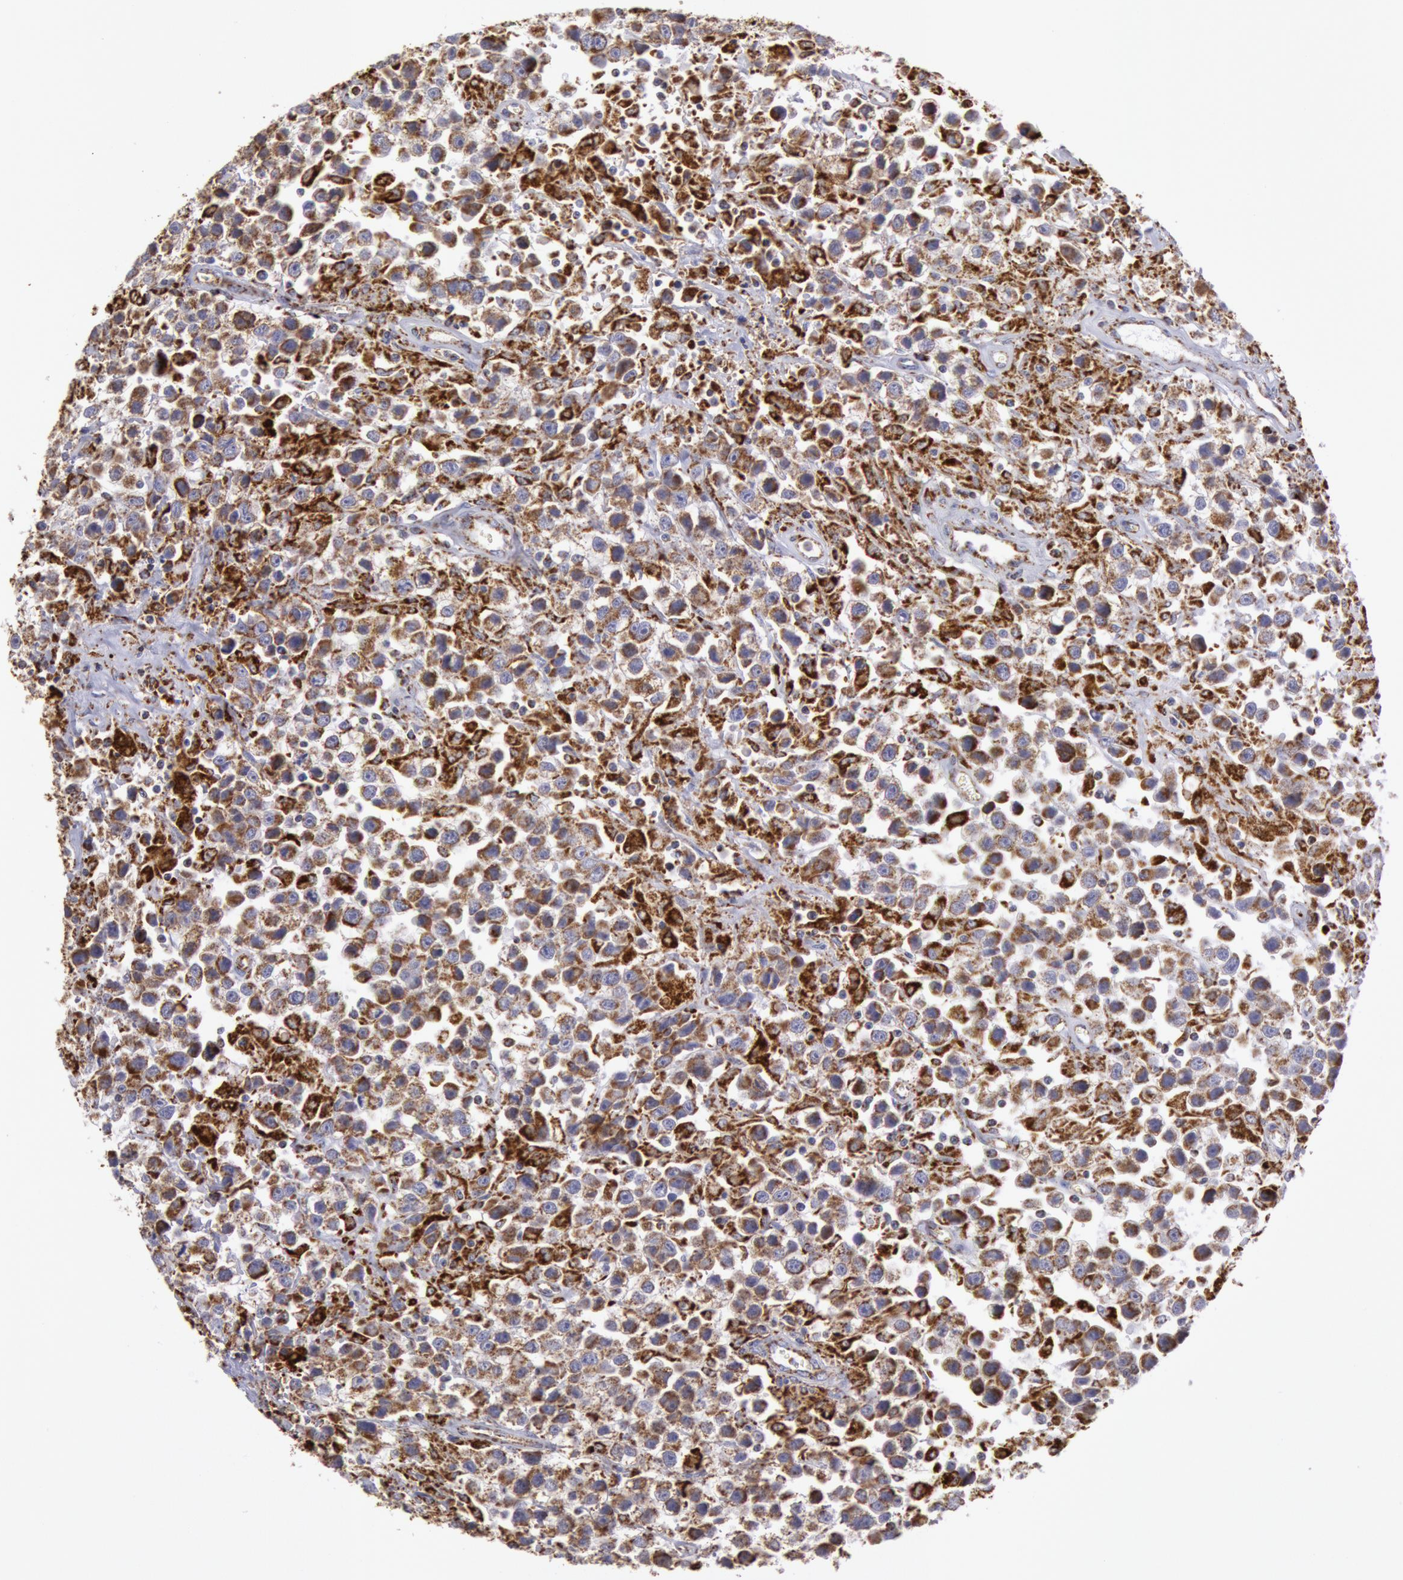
{"staining": {"intensity": "moderate", "quantity": "<25%", "location": "cytoplasmic/membranous"}, "tissue": "testis cancer", "cell_type": "Tumor cells", "image_type": "cancer", "snomed": [{"axis": "morphology", "description": "Seminoma, NOS"}, {"axis": "topography", "description": "Testis"}], "caption": "About <25% of tumor cells in human testis cancer show moderate cytoplasmic/membranous protein positivity as visualized by brown immunohistochemical staining.", "gene": "CYC1", "patient": {"sex": "male", "age": 43}}